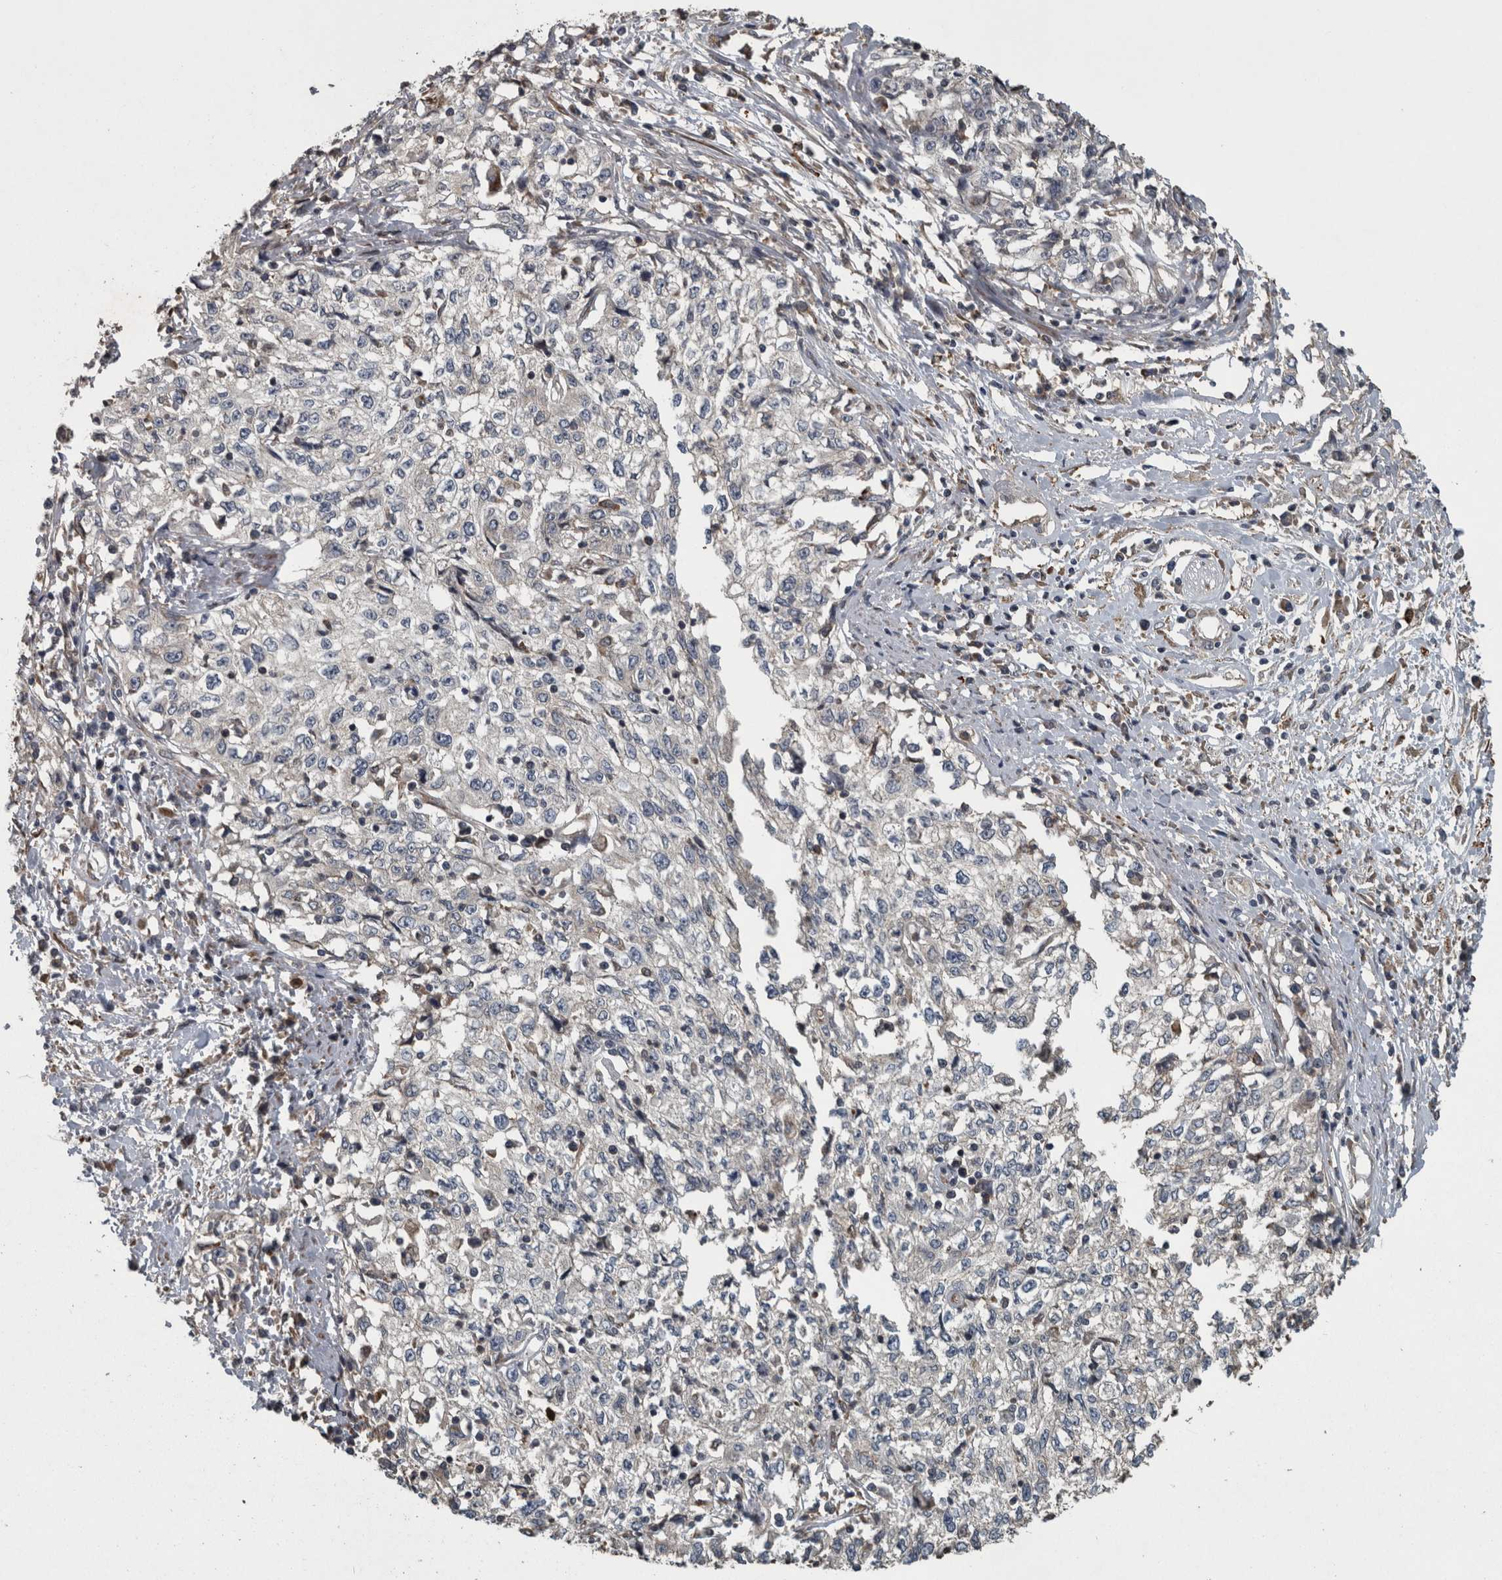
{"staining": {"intensity": "negative", "quantity": "none", "location": "none"}, "tissue": "cervical cancer", "cell_type": "Tumor cells", "image_type": "cancer", "snomed": [{"axis": "morphology", "description": "Squamous cell carcinoma, NOS"}, {"axis": "topography", "description": "Cervix"}], "caption": "Cervical squamous cell carcinoma was stained to show a protein in brown. There is no significant expression in tumor cells.", "gene": "EXOC8", "patient": {"sex": "female", "age": 57}}